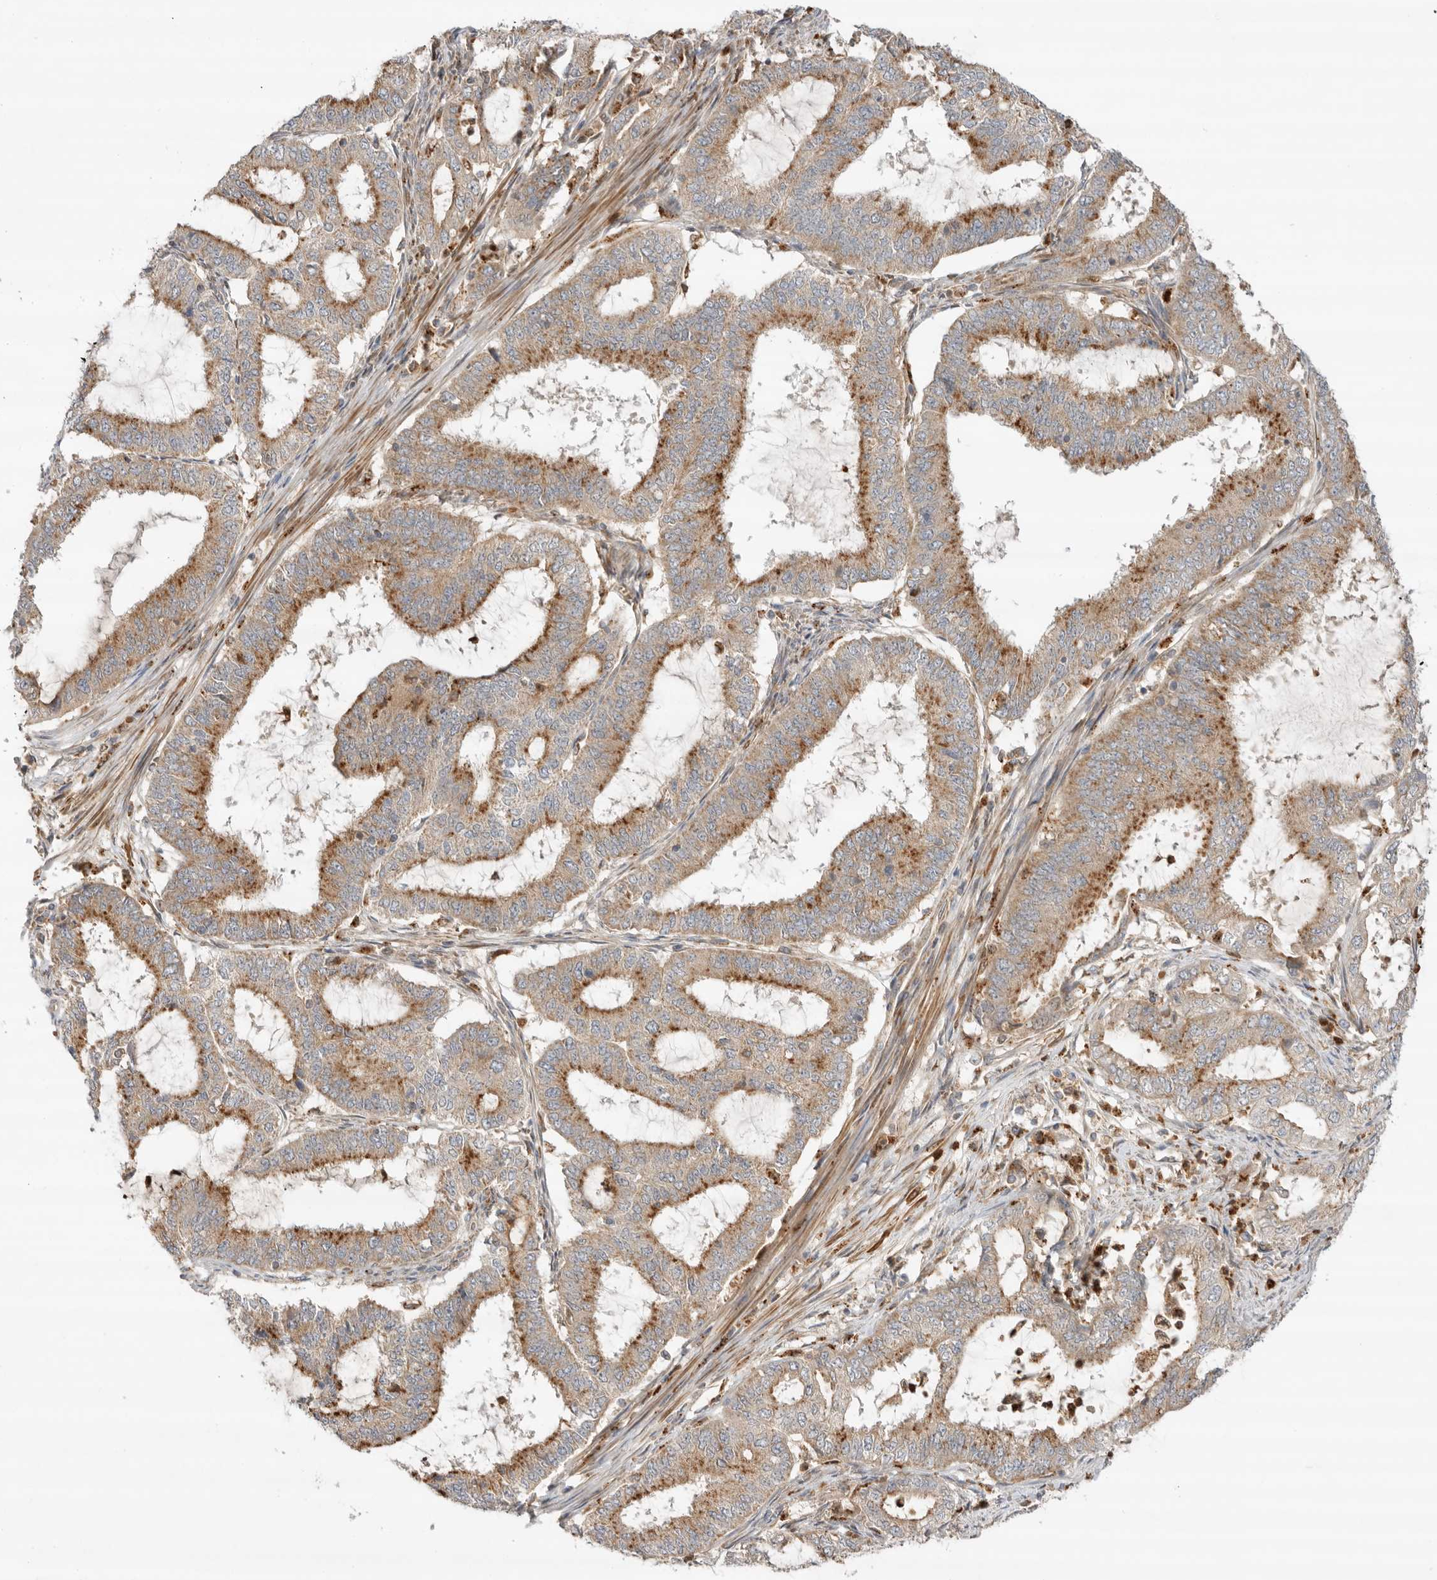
{"staining": {"intensity": "moderate", "quantity": ">75%", "location": "cytoplasmic/membranous"}, "tissue": "endometrial cancer", "cell_type": "Tumor cells", "image_type": "cancer", "snomed": [{"axis": "morphology", "description": "Adenocarcinoma, NOS"}, {"axis": "topography", "description": "Endometrium"}], "caption": "IHC of adenocarcinoma (endometrial) reveals medium levels of moderate cytoplasmic/membranous positivity in approximately >75% of tumor cells. (brown staining indicates protein expression, while blue staining denotes nuclei).", "gene": "GNE", "patient": {"sex": "female", "age": 51}}